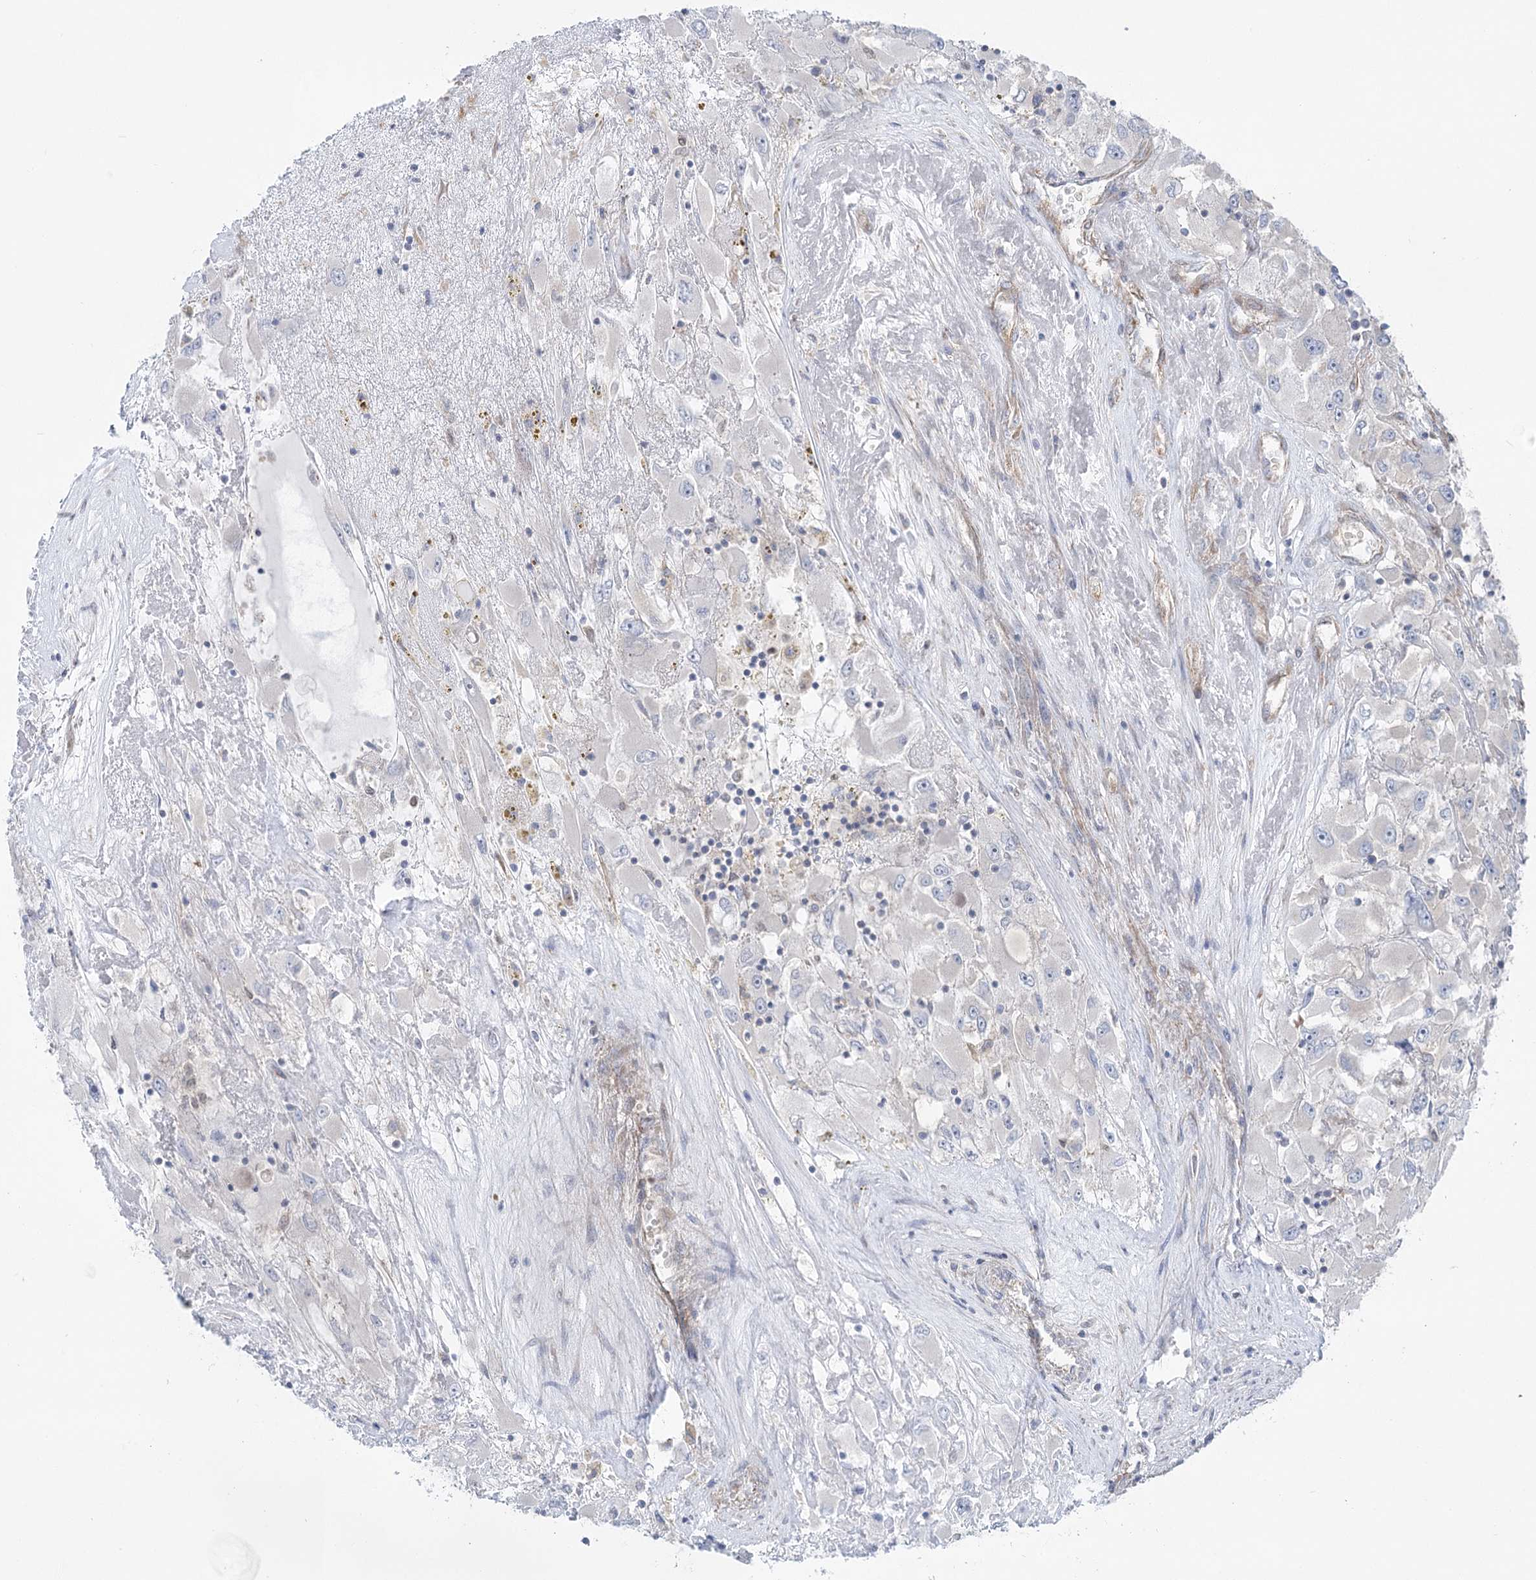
{"staining": {"intensity": "negative", "quantity": "none", "location": "none"}, "tissue": "renal cancer", "cell_type": "Tumor cells", "image_type": "cancer", "snomed": [{"axis": "morphology", "description": "Adenocarcinoma, NOS"}, {"axis": "topography", "description": "Kidney"}], "caption": "Photomicrograph shows no protein positivity in tumor cells of renal adenocarcinoma tissue. (DAB IHC, high magnification).", "gene": "SCN11A", "patient": {"sex": "female", "age": 52}}